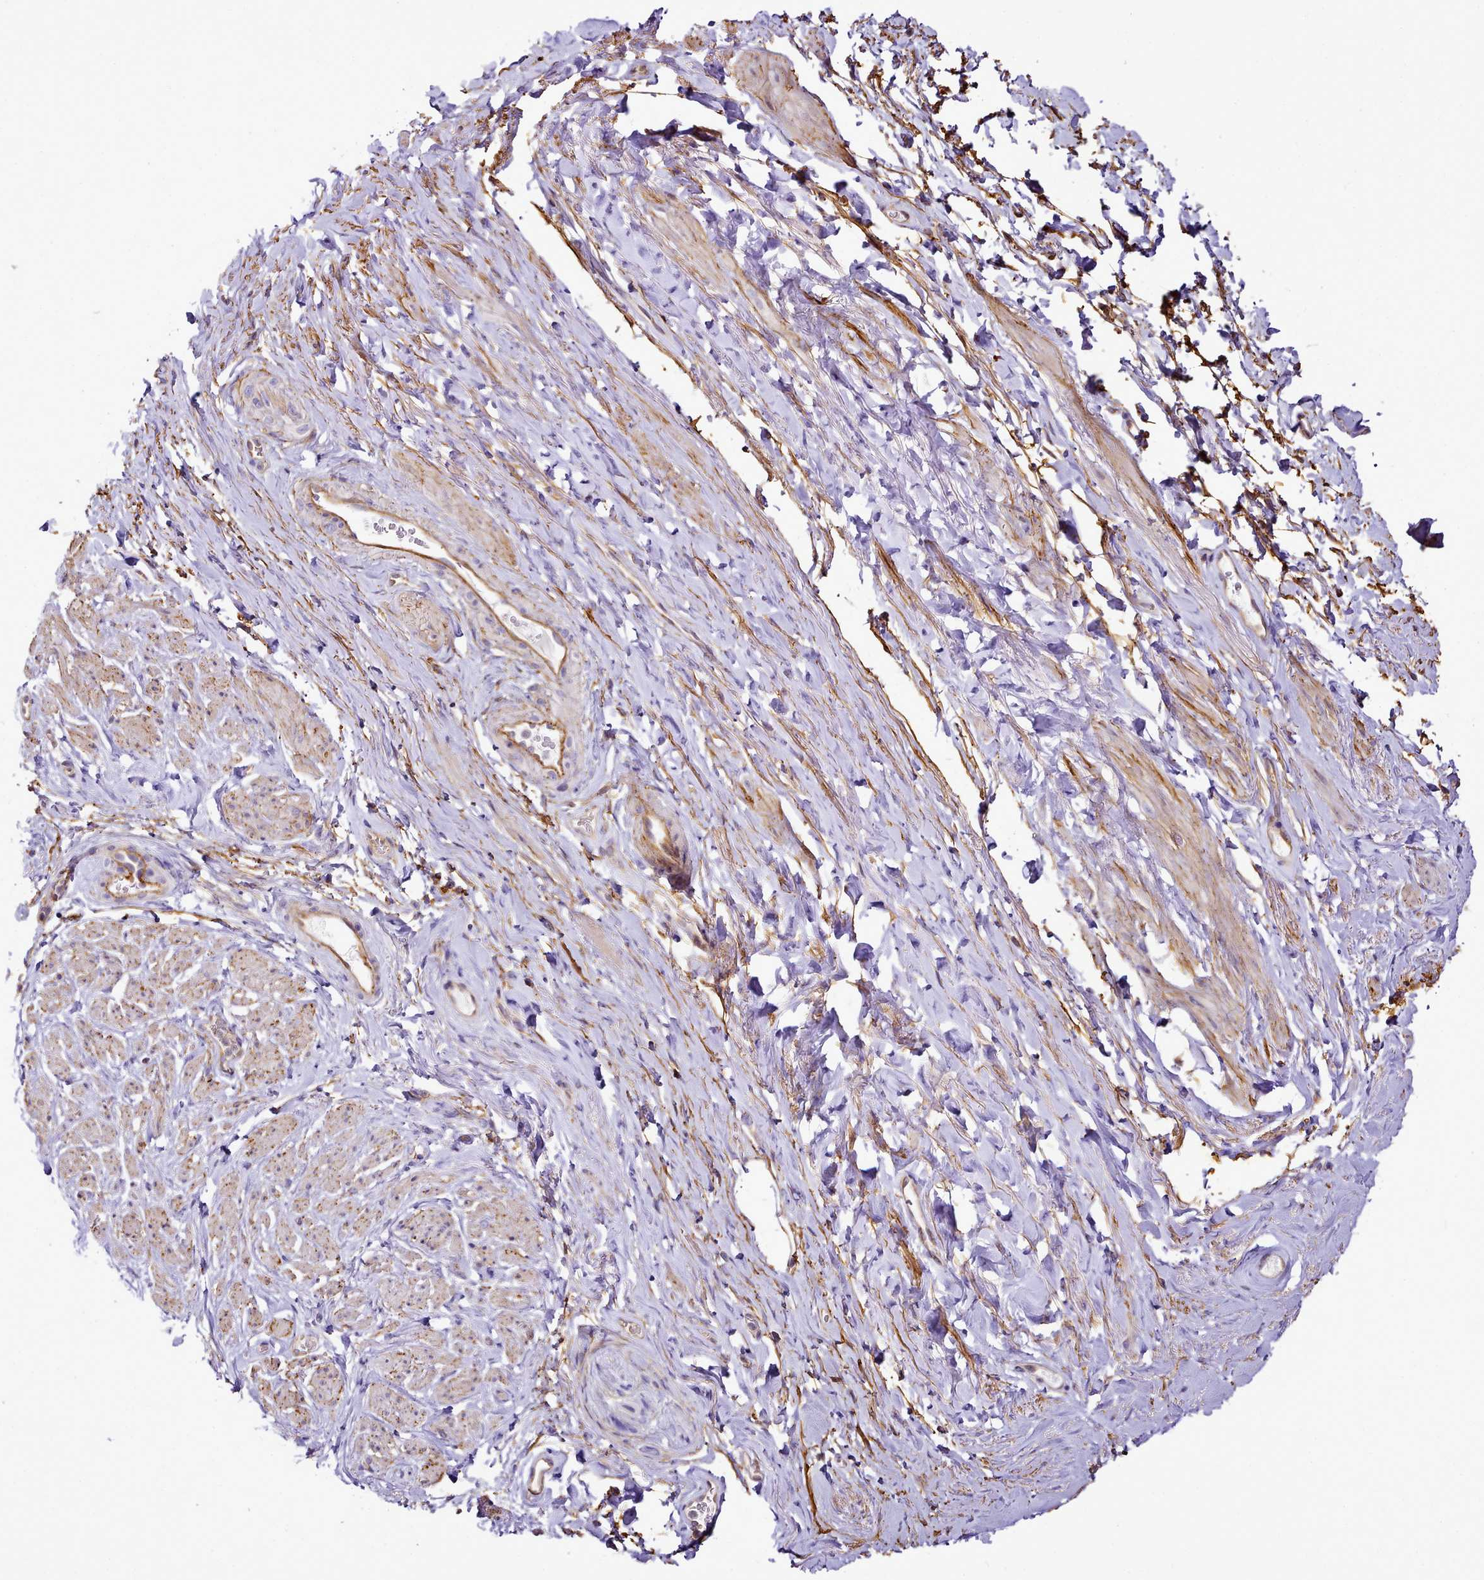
{"staining": {"intensity": "moderate", "quantity": "<25%", "location": "cytoplasmic/membranous"}, "tissue": "smooth muscle", "cell_type": "Smooth muscle cells", "image_type": "normal", "snomed": [{"axis": "morphology", "description": "Normal tissue, NOS"}, {"axis": "topography", "description": "Smooth muscle"}, {"axis": "topography", "description": "Peripheral nerve tissue"}], "caption": "Immunohistochemistry photomicrograph of benign smooth muscle: human smooth muscle stained using IHC shows low levels of moderate protein expression localized specifically in the cytoplasmic/membranous of smooth muscle cells, appearing as a cytoplasmic/membranous brown color.", "gene": "NBPF10", "patient": {"sex": "male", "age": 69}}